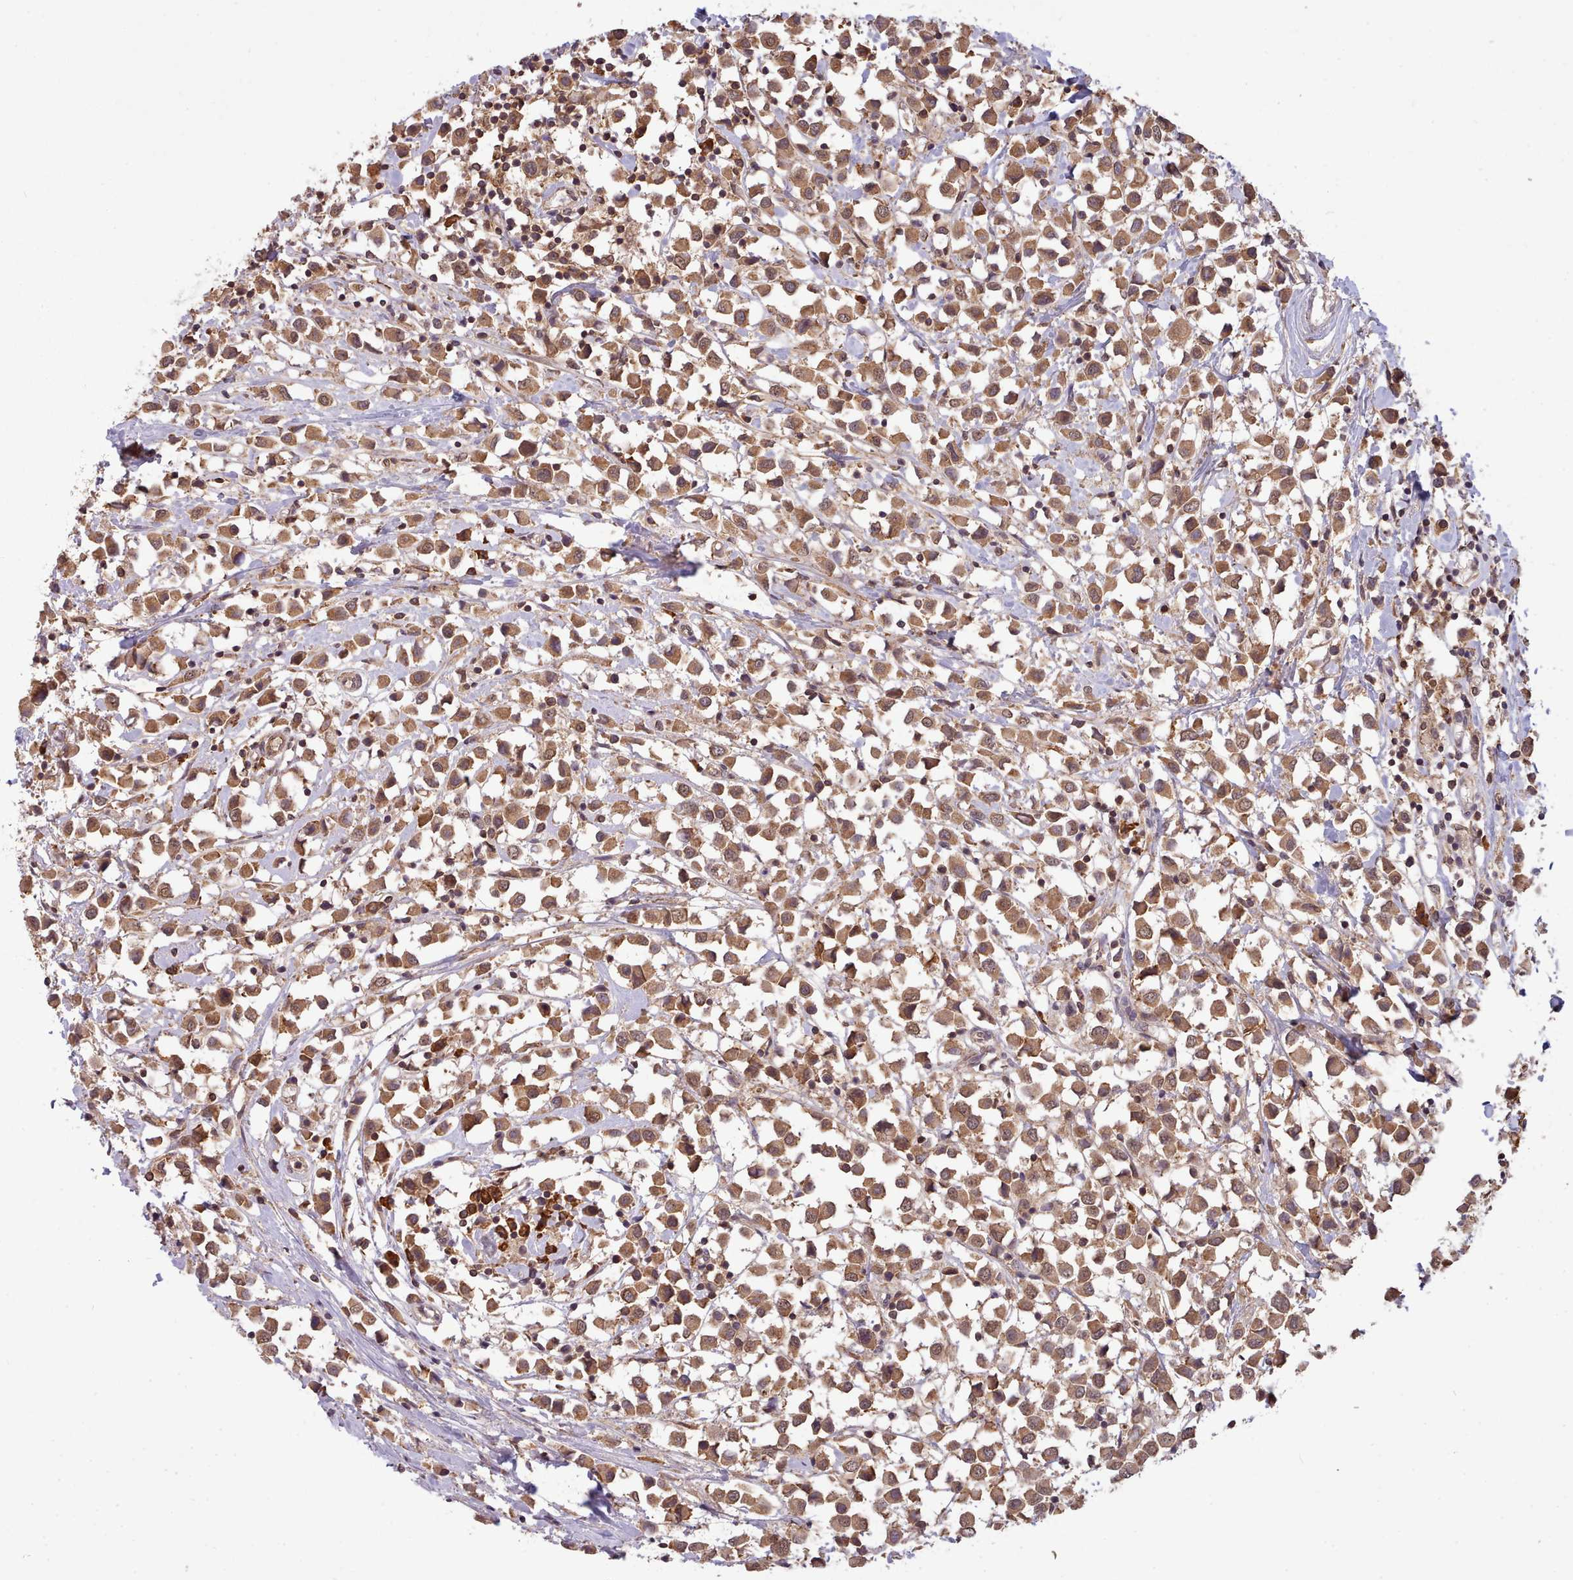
{"staining": {"intensity": "moderate", "quantity": ">75%", "location": "cytoplasmic/membranous"}, "tissue": "breast cancer", "cell_type": "Tumor cells", "image_type": "cancer", "snomed": [{"axis": "morphology", "description": "Duct carcinoma"}, {"axis": "topography", "description": "Breast"}], "caption": "Infiltrating ductal carcinoma (breast) stained with a brown dye shows moderate cytoplasmic/membranous positive staining in approximately >75% of tumor cells.", "gene": "PIP4P1", "patient": {"sex": "female", "age": 61}}